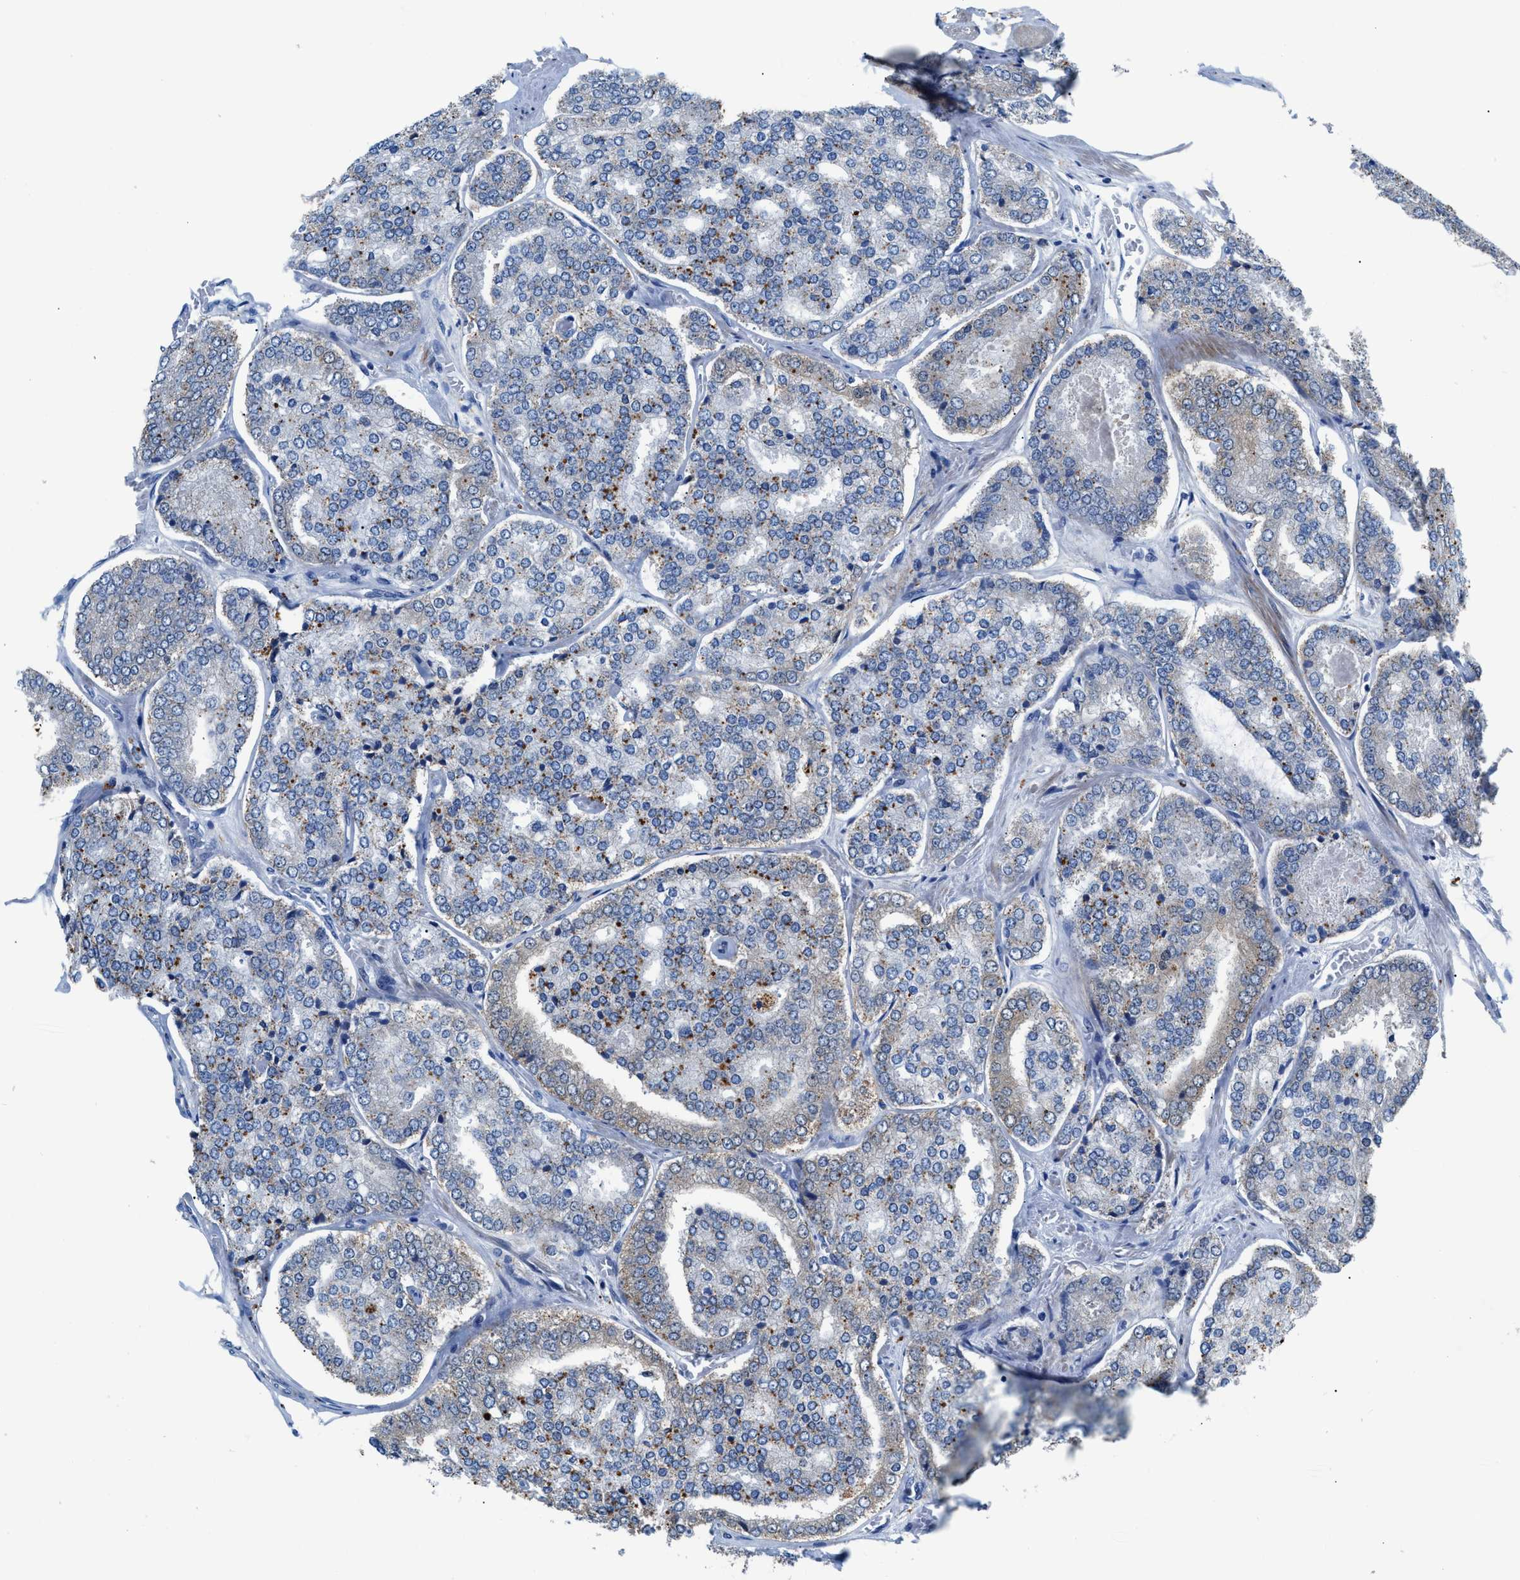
{"staining": {"intensity": "weak", "quantity": "25%-75%", "location": "cytoplasmic/membranous"}, "tissue": "prostate cancer", "cell_type": "Tumor cells", "image_type": "cancer", "snomed": [{"axis": "morphology", "description": "Adenocarcinoma, High grade"}, {"axis": "topography", "description": "Prostate"}], "caption": "Weak cytoplasmic/membranous staining is identified in about 25%-75% of tumor cells in prostate high-grade adenocarcinoma.", "gene": "UAP1", "patient": {"sex": "male", "age": 65}}